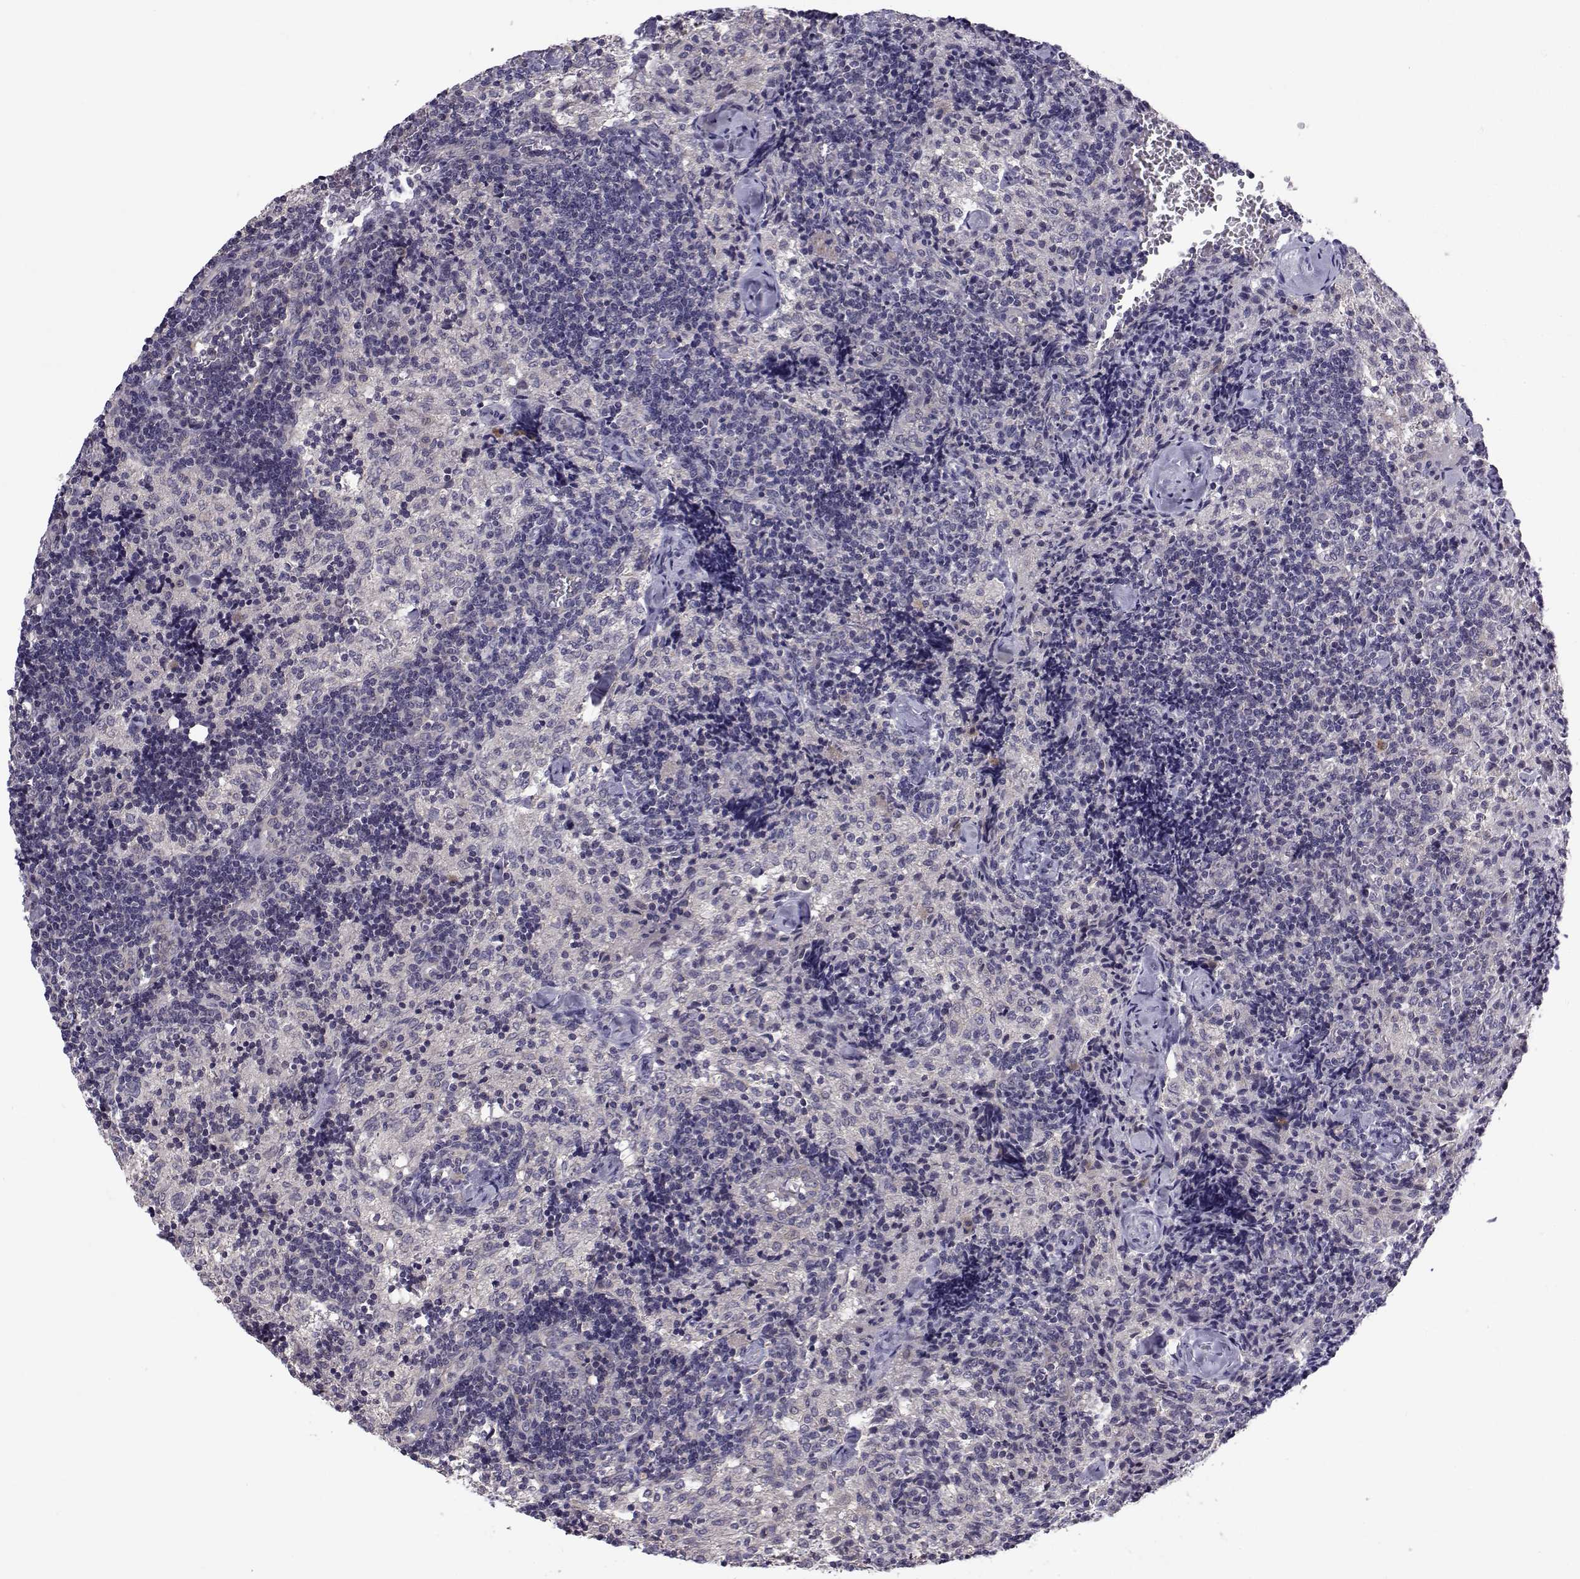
{"staining": {"intensity": "negative", "quantity": "none", "location": "none"}, "tissue": "lymph node", "cell_type": "Germinal center cells", "image_type": "normal", "snomed": [{"axis": "morphology", "description": "Normal tissue, NOS"}, {"axis": "topography", "description": "Lymph node"}], "caption": "This is an IHC histopathology image of normal lymph node. There is no positivity in germinal center cells.", "gene": "PEX5L", "patient": {"sex": "female", "age": 52}}